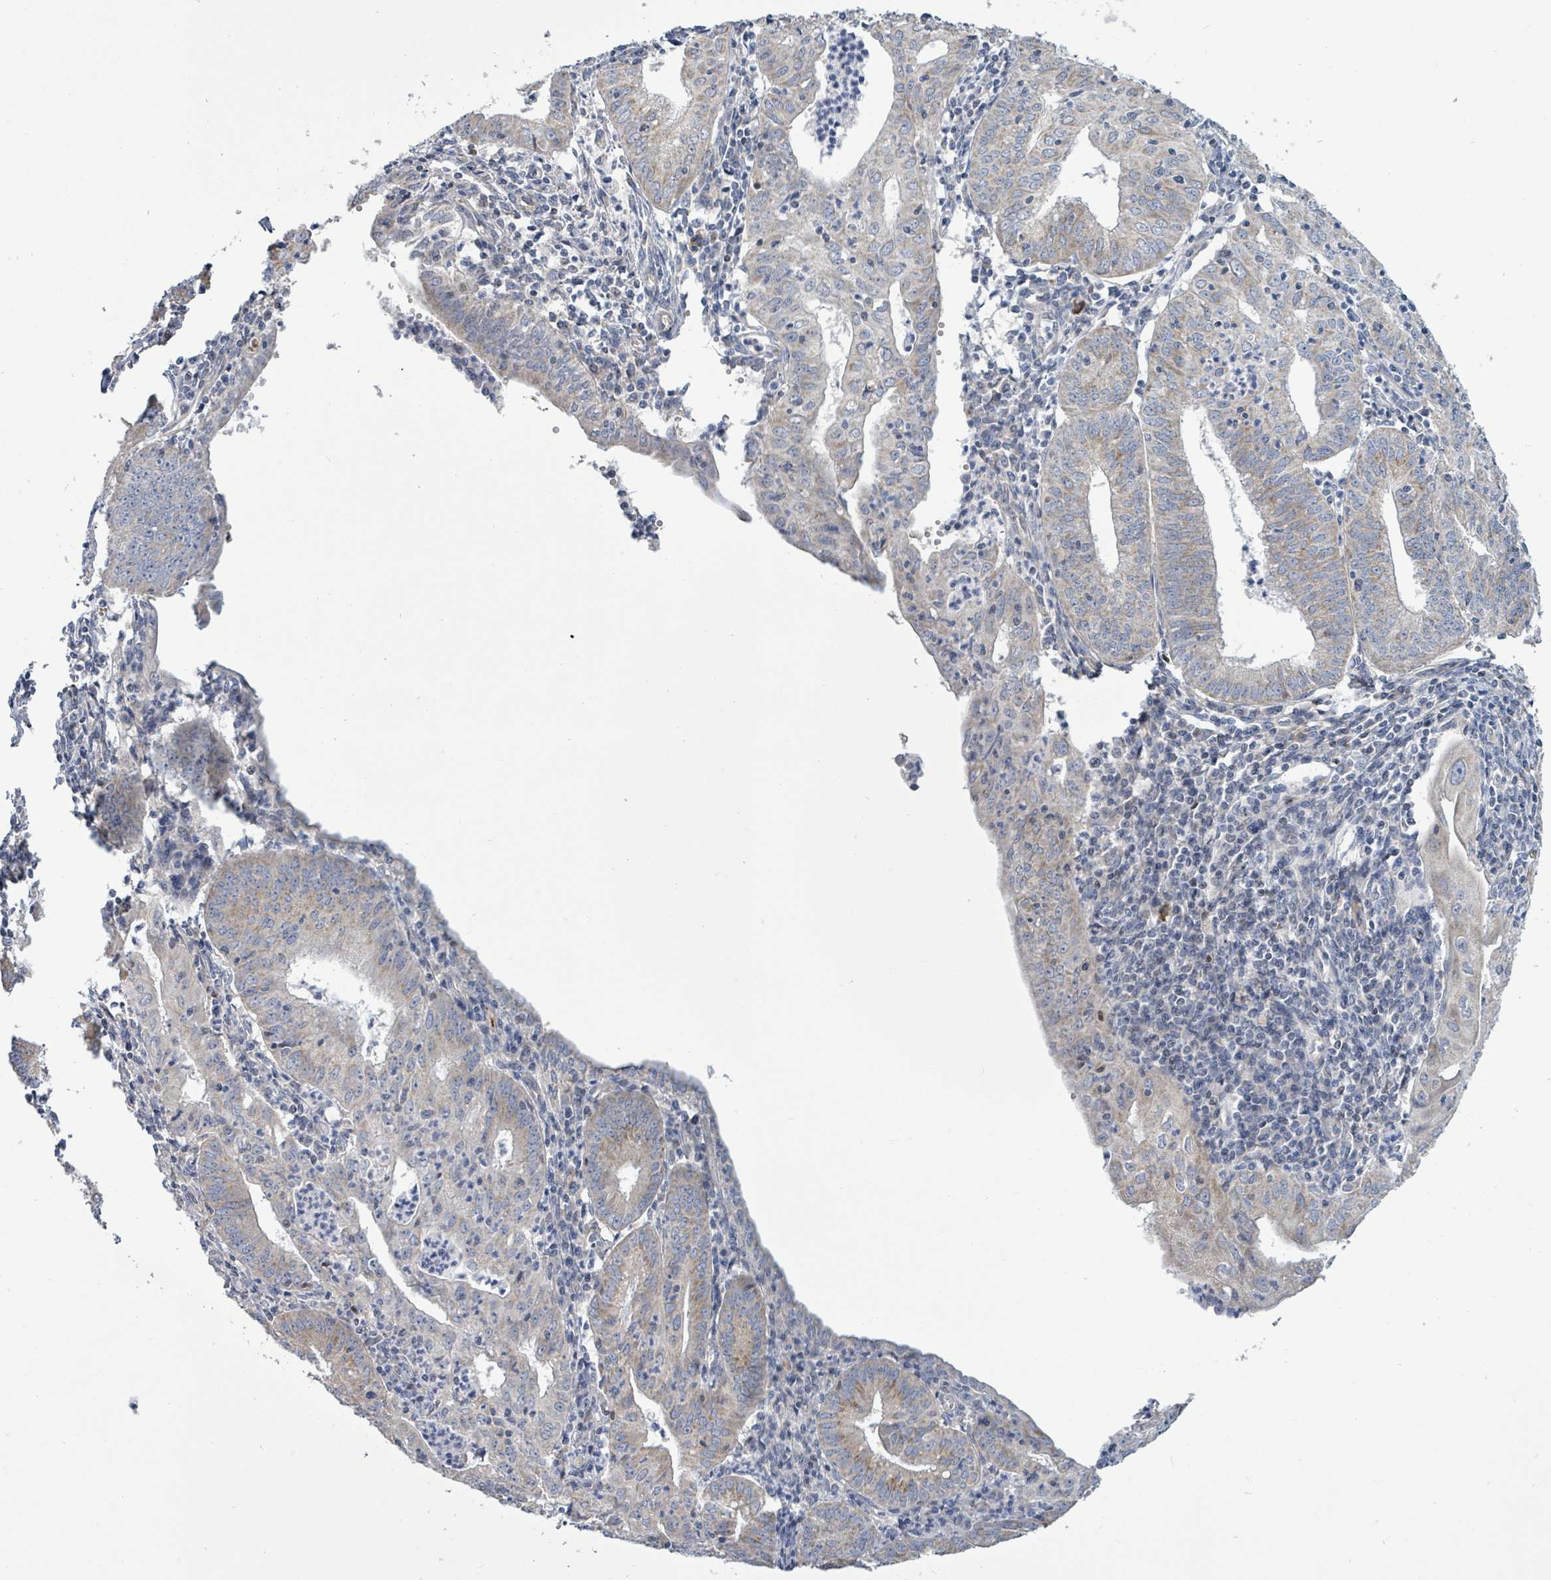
{"staining": {"intensity": "moderate", "quantity": "<25%", "location": "cytoplasmic/membranous"}, "tissue": "endometrial cancer", "cell_type": "Tumor cells", "image_type": "cancer", "snomed": [{"axis": "morphology", "description": "Adenocarcinoma, NOS"}, {"axis": "topography", "description": "Endometrium"}], "caption": "IHC photomicrograph of neoplastic tissue: human endometrial cancer stained using immunohistochemistry (IHC) demonstrates low levels of moderate protein expression localized specifically in the cytoplasmic/membranous of tumor cells, appearing as a cytoplasmic/membranous brown color.", "gene": "ZFPM1", "patient": {"sex": "female", "age": 60}}